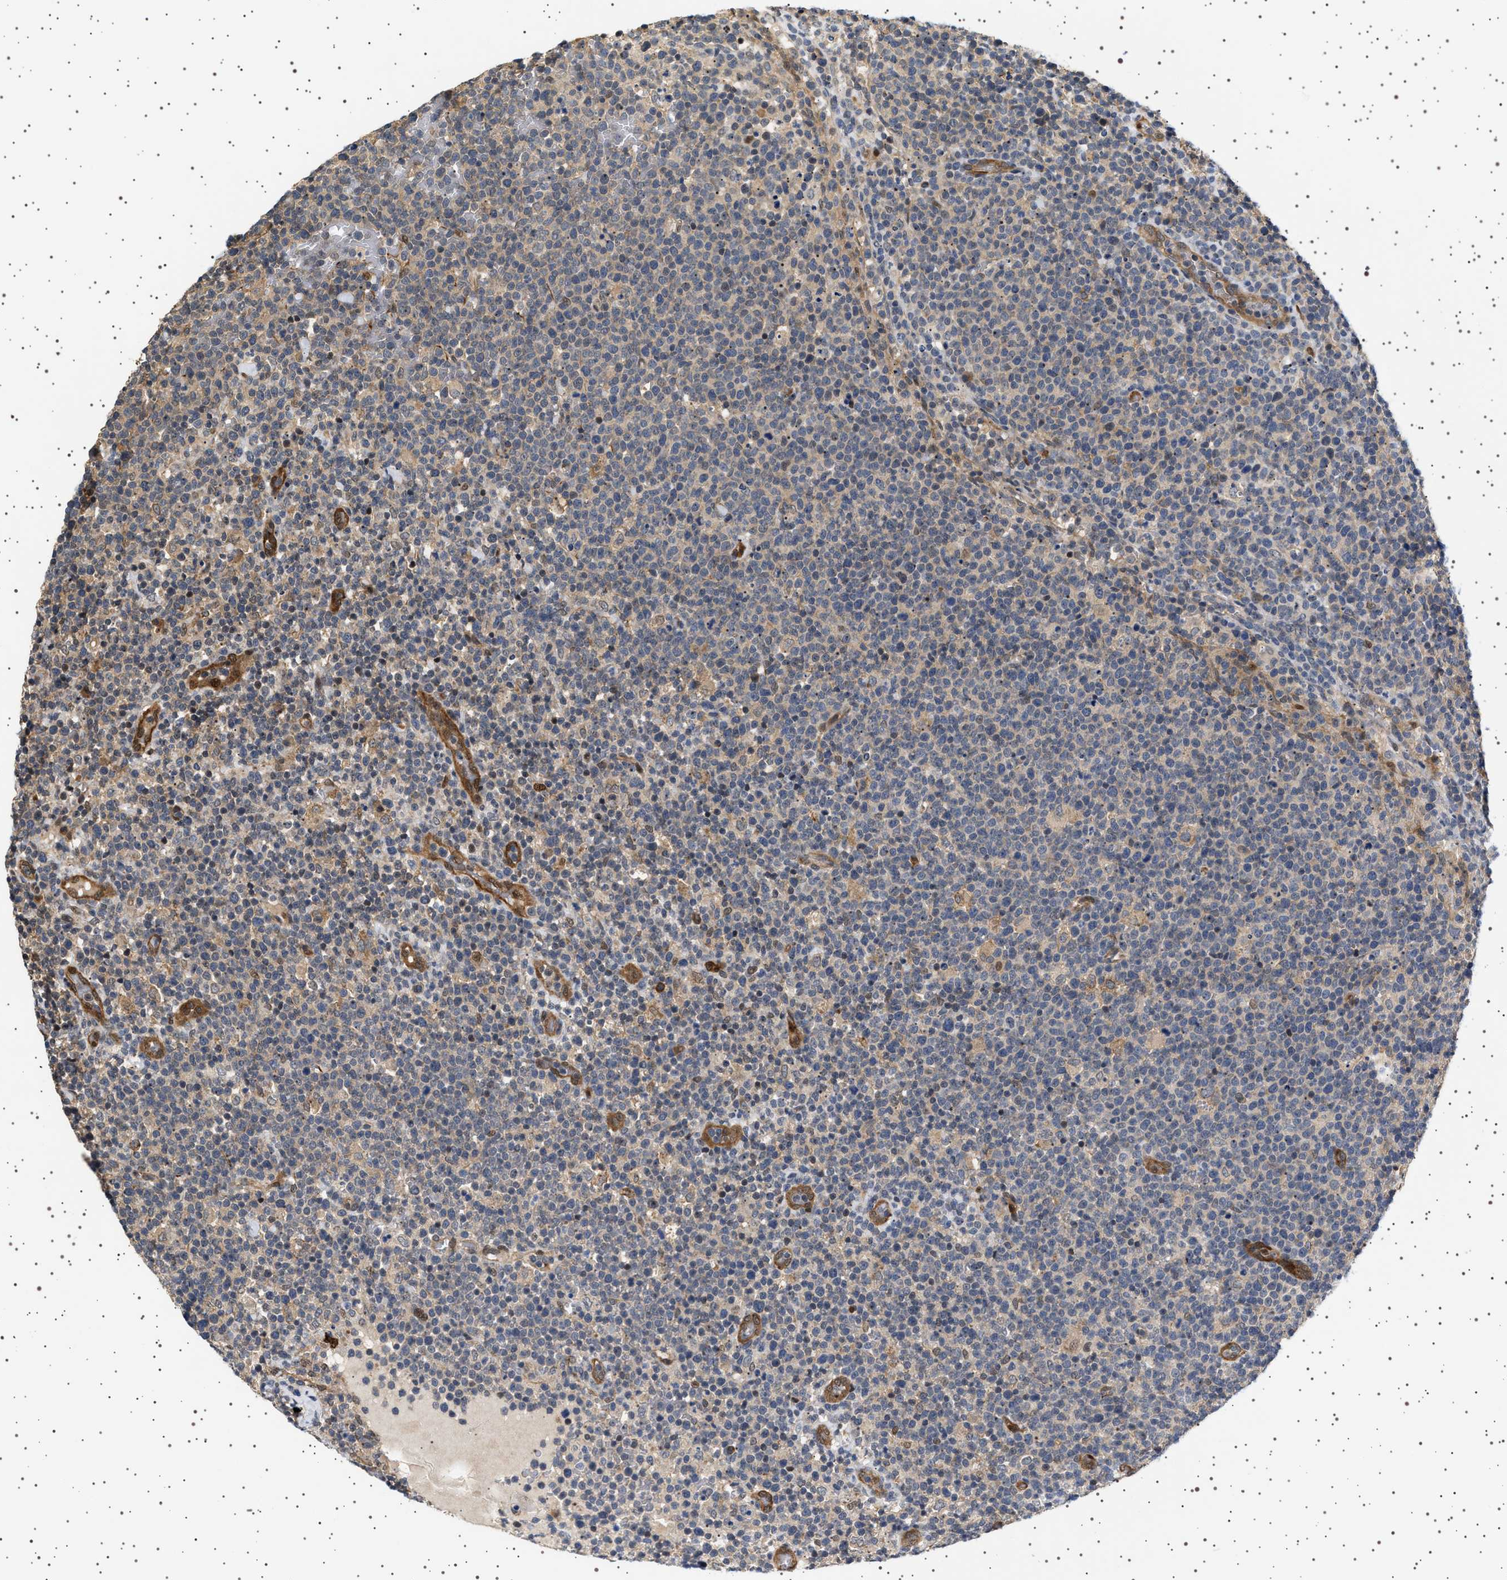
{"staining": {"intensity": "negative", "quantity": "none", "location": "none"}, "tissue": "lymphoma", "cell_type": "Tumor cells", "image_type": "cancer", "snomed": [{"axis": "morphology", "description": "Malignant lymphoma, non-Hodgkin's type, High grade"}, {"axis": "topography", "description": "Lymph node"}], "caption": "A histopathology image of high-grade malignant lymphoma, non-Hodgkin's type stained for a protein displays no brown staining in tumor cells.", "gene": "BAG3", "patient": {"sex": "male", "age": 61}}